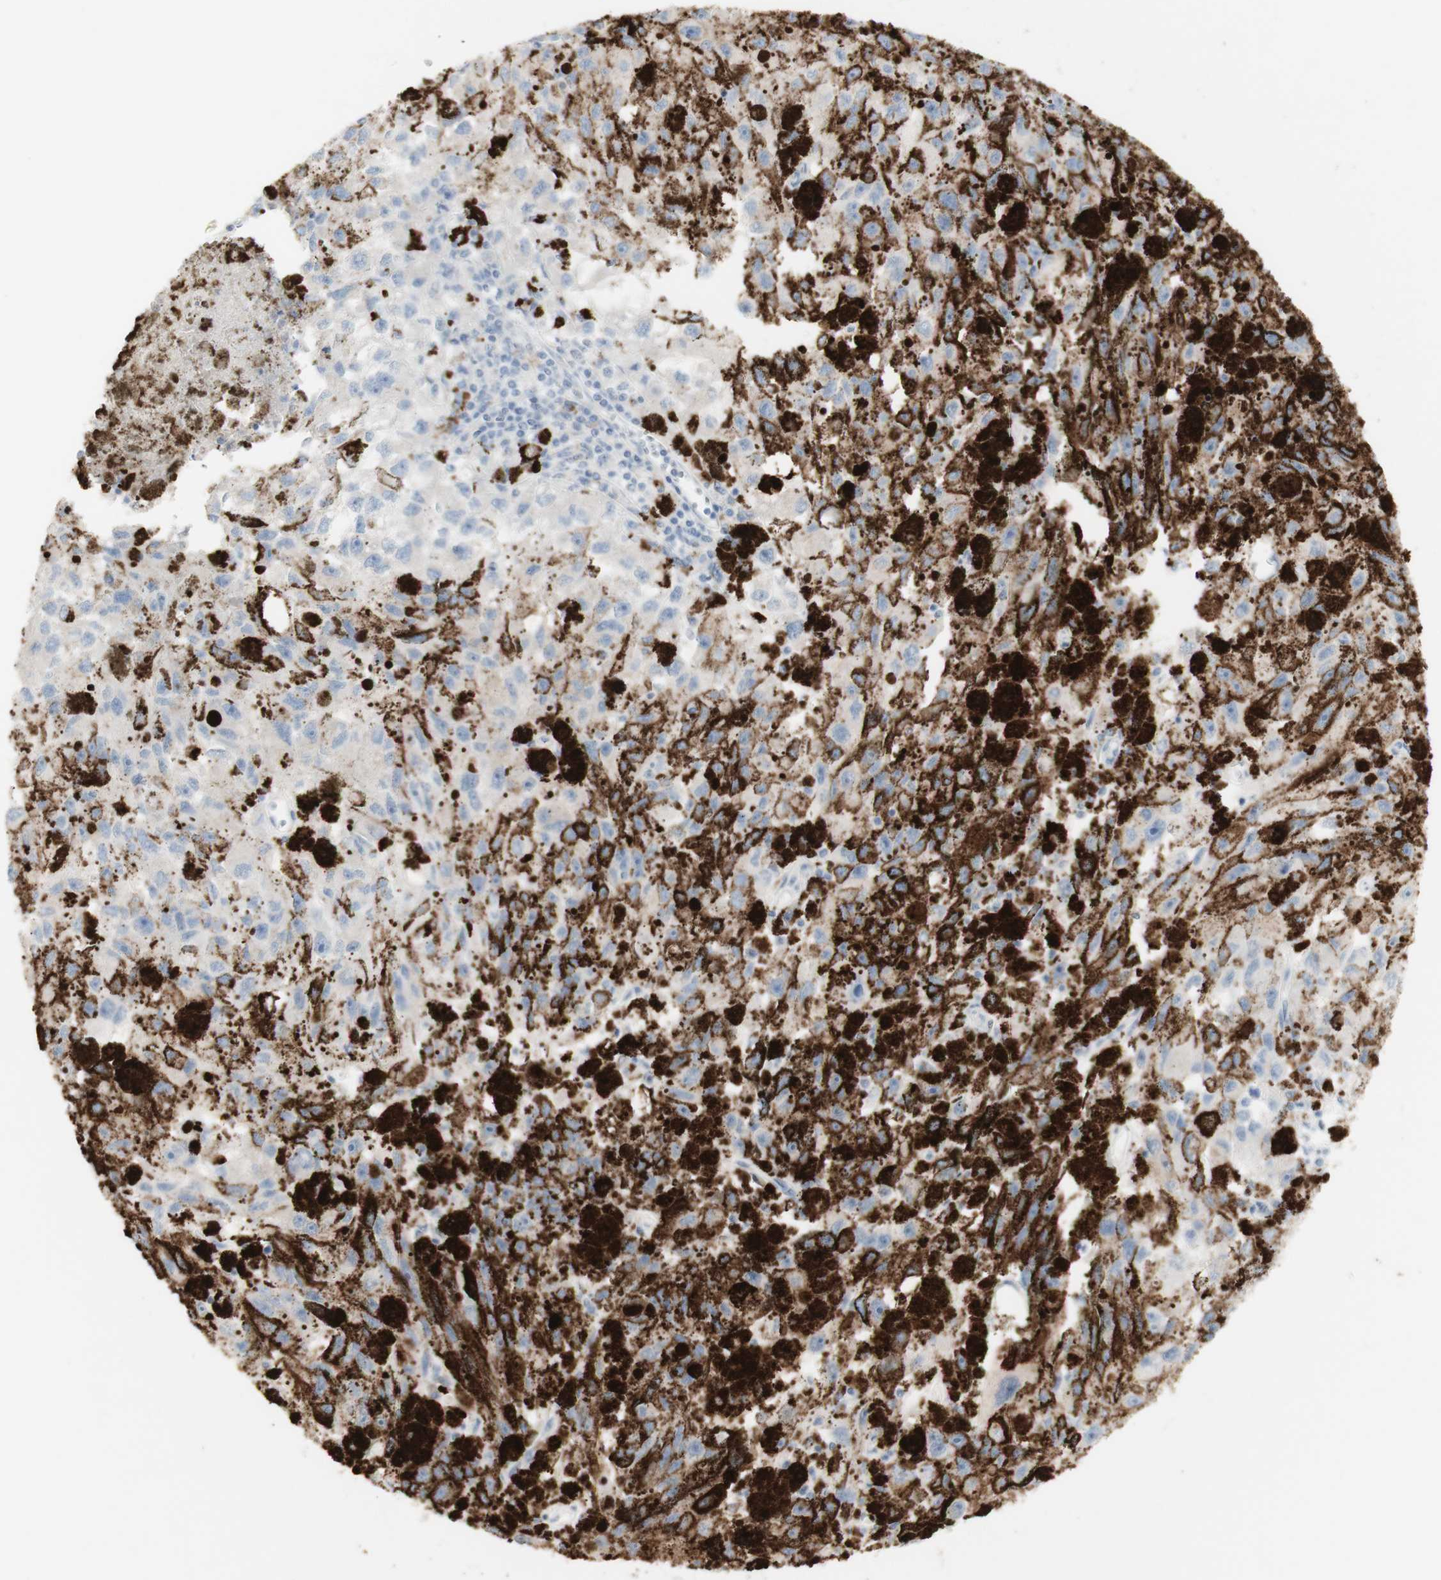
{"staining": {"intensity": "negative", "quantity": "none", "location": "none"}, "tissue": "melanoma", "cell_type": "Tumor cells", "image_type": "cancer", "snomed": [{"axis": "morphology", "description": "Malignant melanoma, NOS"}, {"axis": "topography", "description": "Skin"}], "caption": "Malignant melanoma stained for a protein using immunohistochemistry shows no expression tumor cells.", "gene": "CD207", "patient": {"sex": "female", "age": 104}}